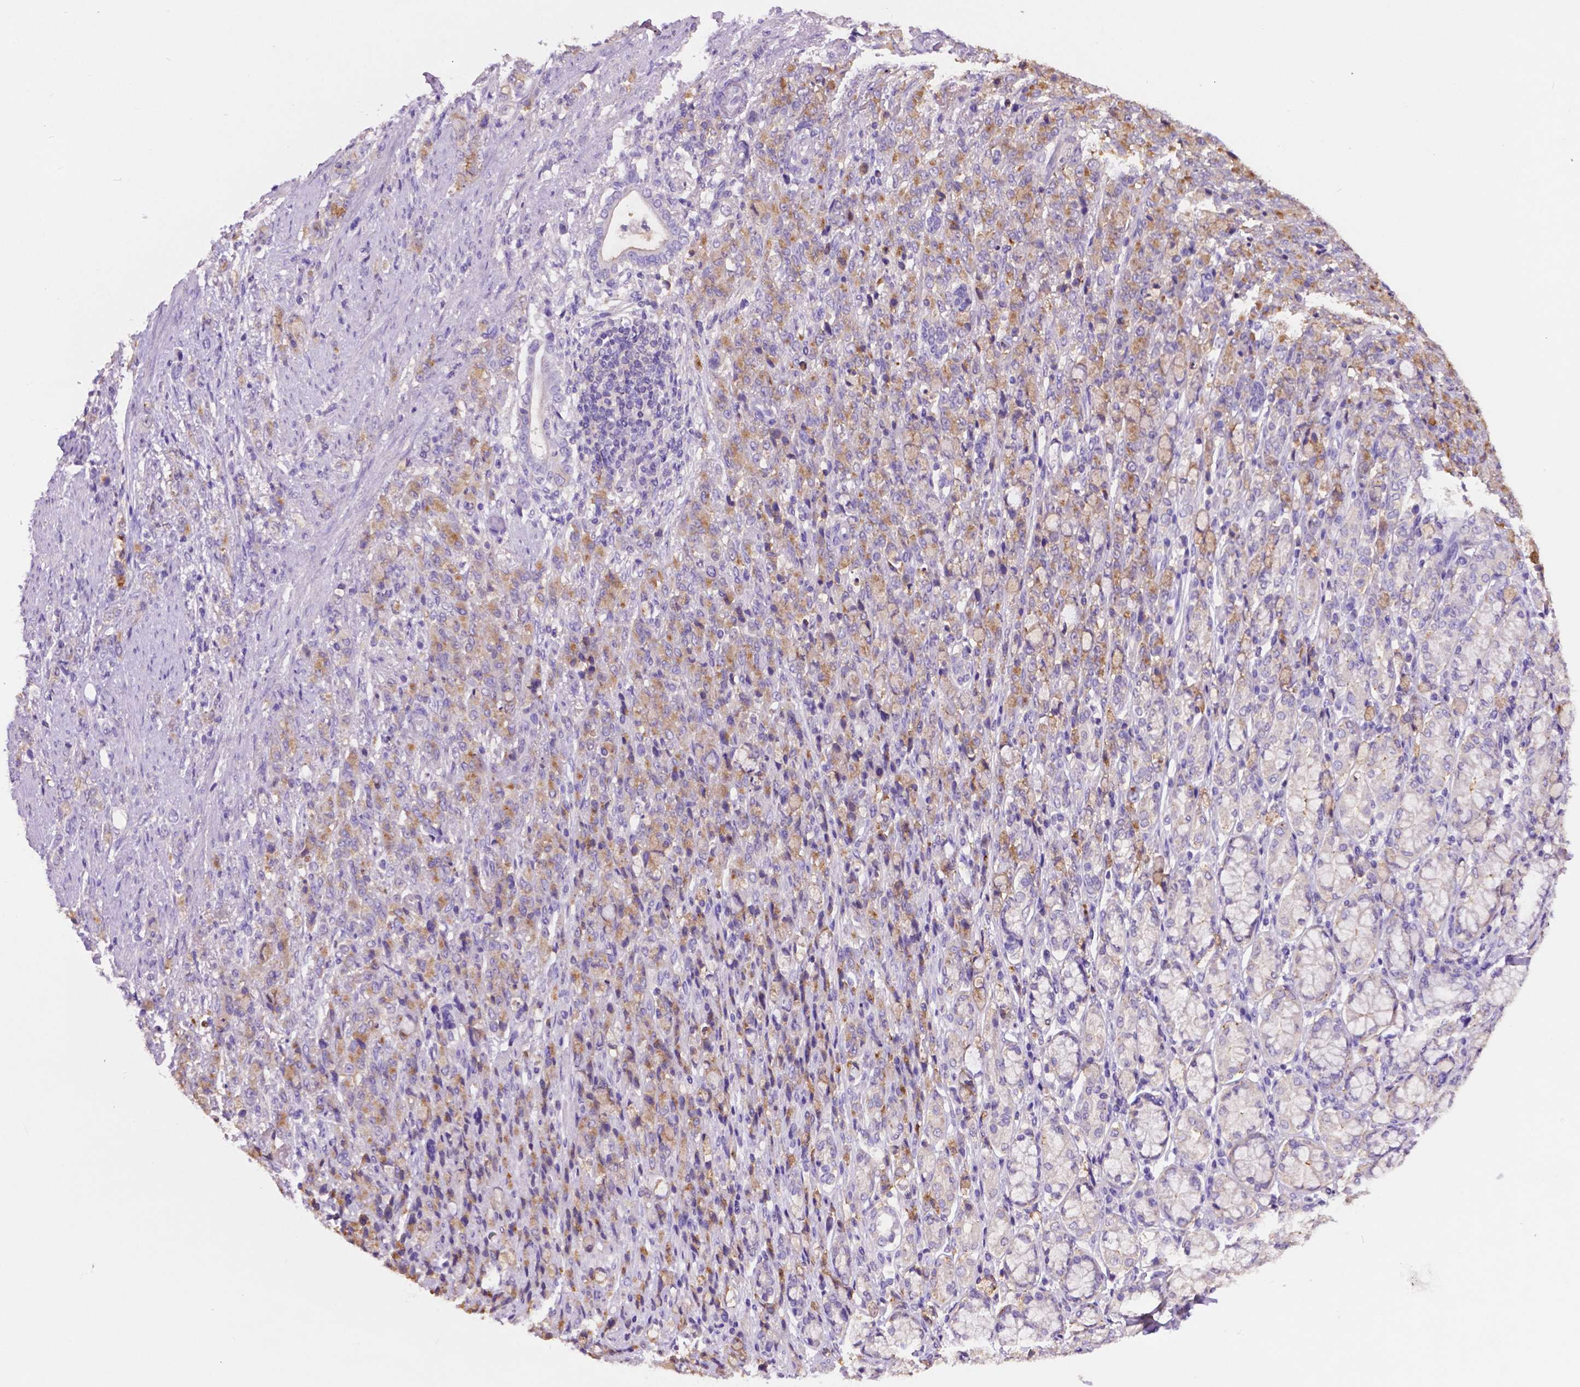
{"staining": {"intensity": "weak", "quantity": "25%-75%", "location": "cytoplasmic/membranous"}, "tissue": "stomach cancer", "cell_type": "Tumor cells", "image_type": "cancer", "snomed": [{"axis": "morphology", "description": "Adenocarcinoma, NOS"}, {"axis": "topography", "description": "Stomach"}], "caption": "A high-resolution micrograph shows immunohistochemistry staining of adenocarcinoma (stomach), which reveals weak cytoplasmic/membranous expression in approximately 25%-75% of tumor cells.", "gene": "PRPS2", "patient": {"sex": "female", "age": 79}}